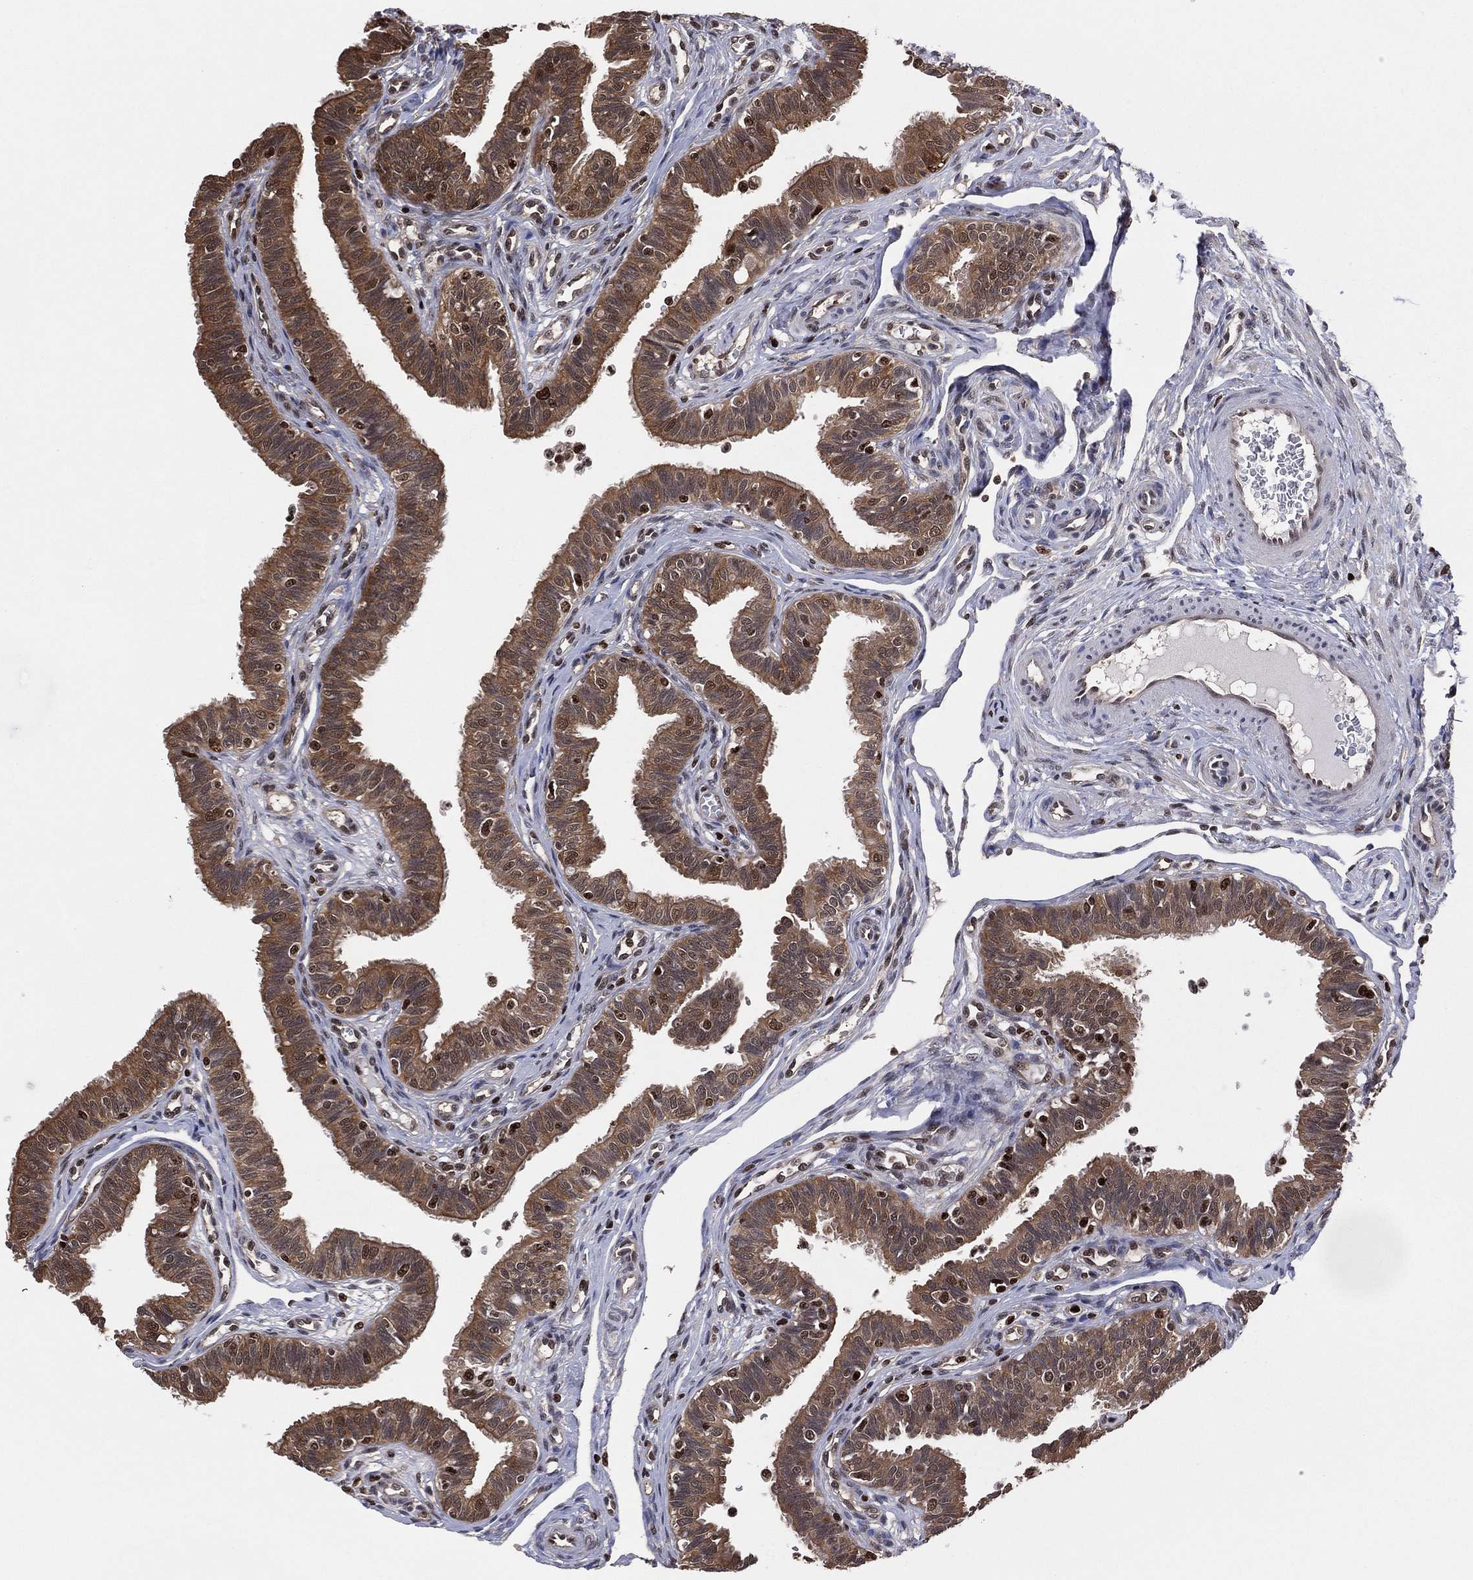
{"staining": {"intensity": "moderate", "quantity": ">75%", "location": "nuclear"}, "tissue": "fallopian tube", "cell_type": "Glandular cells", "image_type": "normal", "snomed": [{"axis": "morphology", "description": "Normal tissue, NOS"}, {"axis": "topography", "description": "Fallopian tube"}], "caption": "Immunohistochemistry (IHC) of normal human fallopian tube demonstrates medium levels of moderate nuclear expression in approximately >75% of glandular cells.", "gene": "PSMA1", "patient": {"sex": "female", "age": 36}}